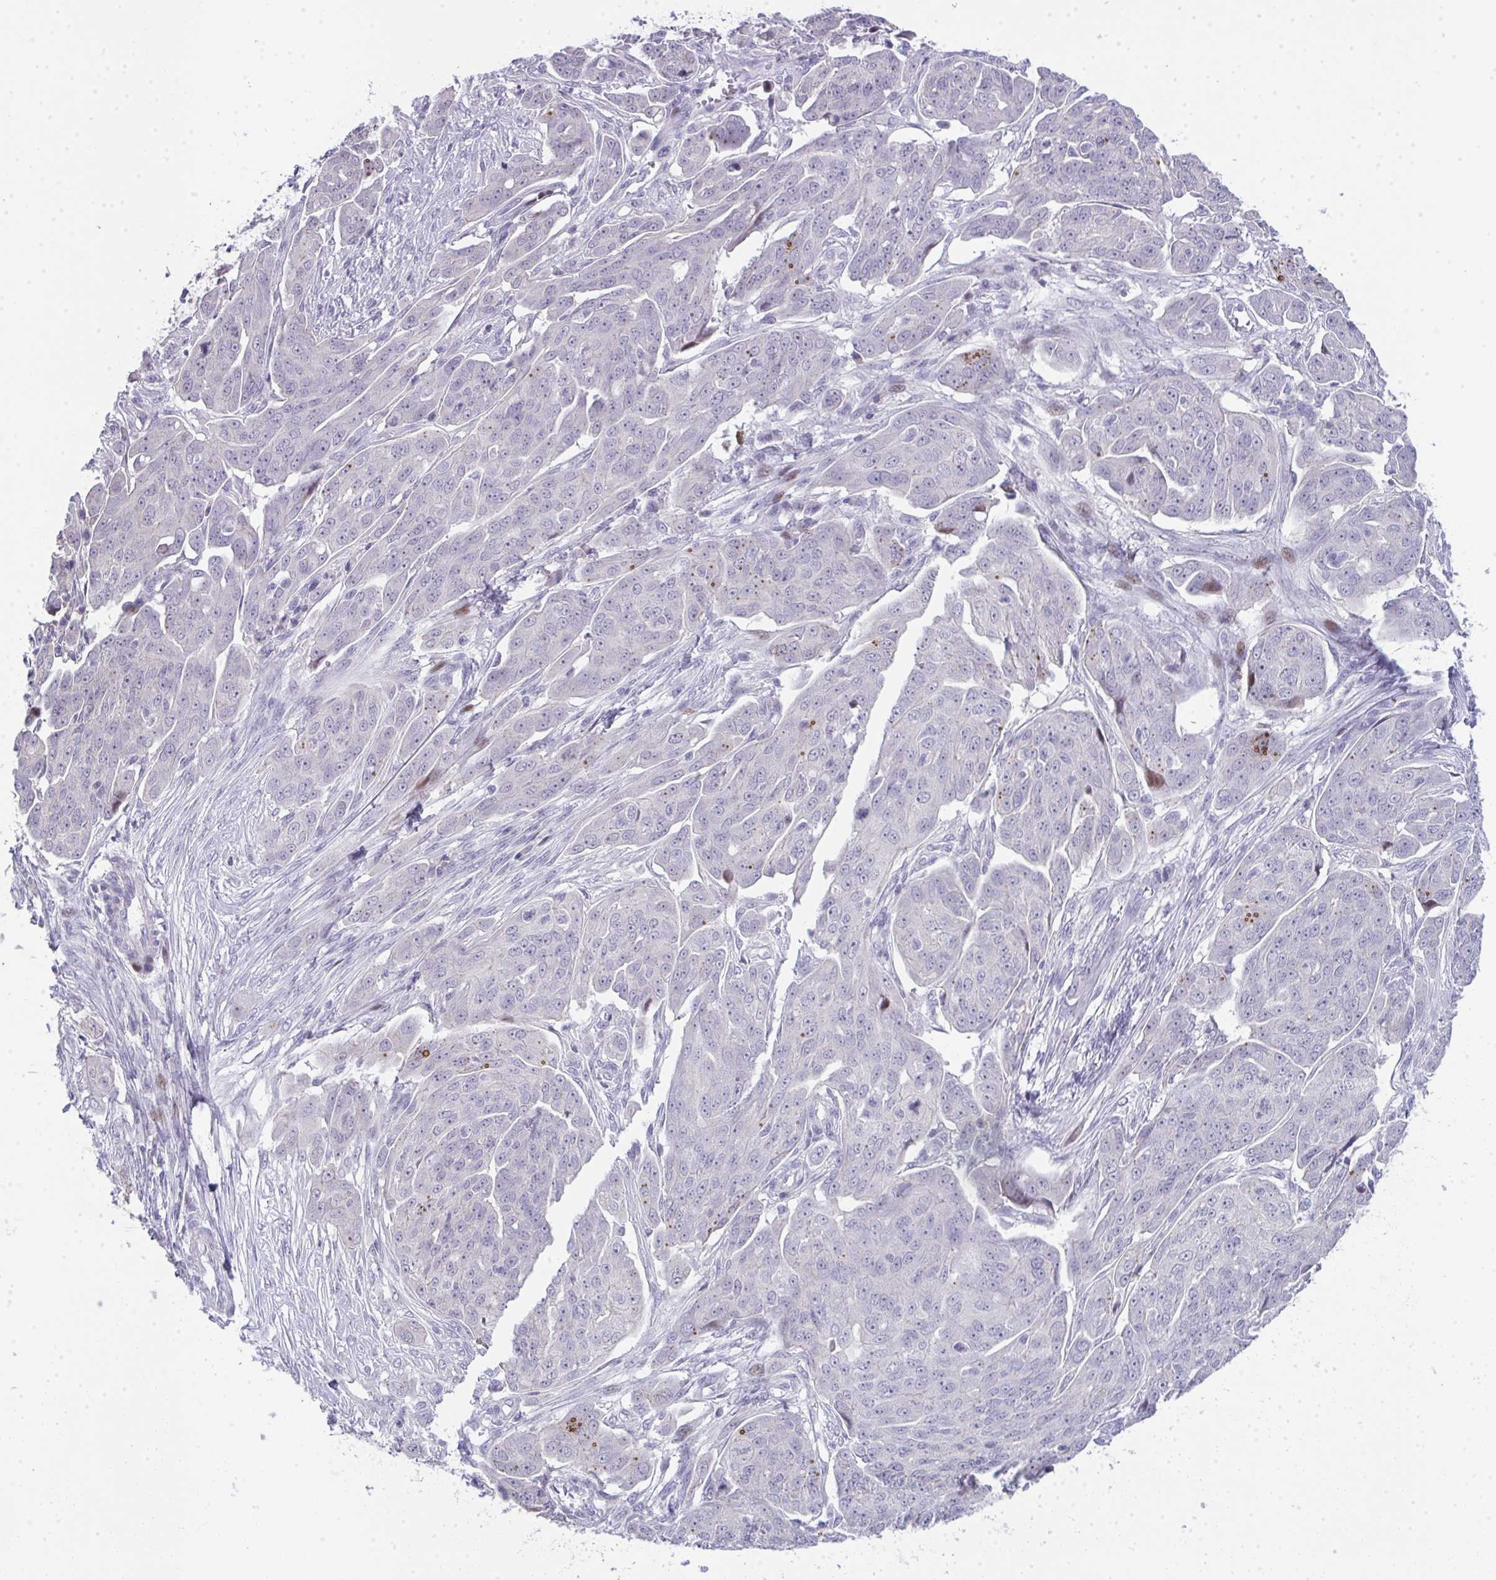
{"staining": {"intensity": "moderate", "quantity": "<25%", "location": "nuclear"}, "tissue": "ovarian cancer", "cell_type": "Tumor cells", "image_type": "cancer", "snomed": [{"axis": "morphology", "description": "Carcinoma, endometroid"}, {"axis": "topography", "description": "Ovary"}], "caption": "The immunohistochemical stain shows moderate nuclear positivity in tumor cells of ovarian endometroid carcinoma tissue.", "gene": "GALNT16", "patient": {"sex": "female", "age": 70}}